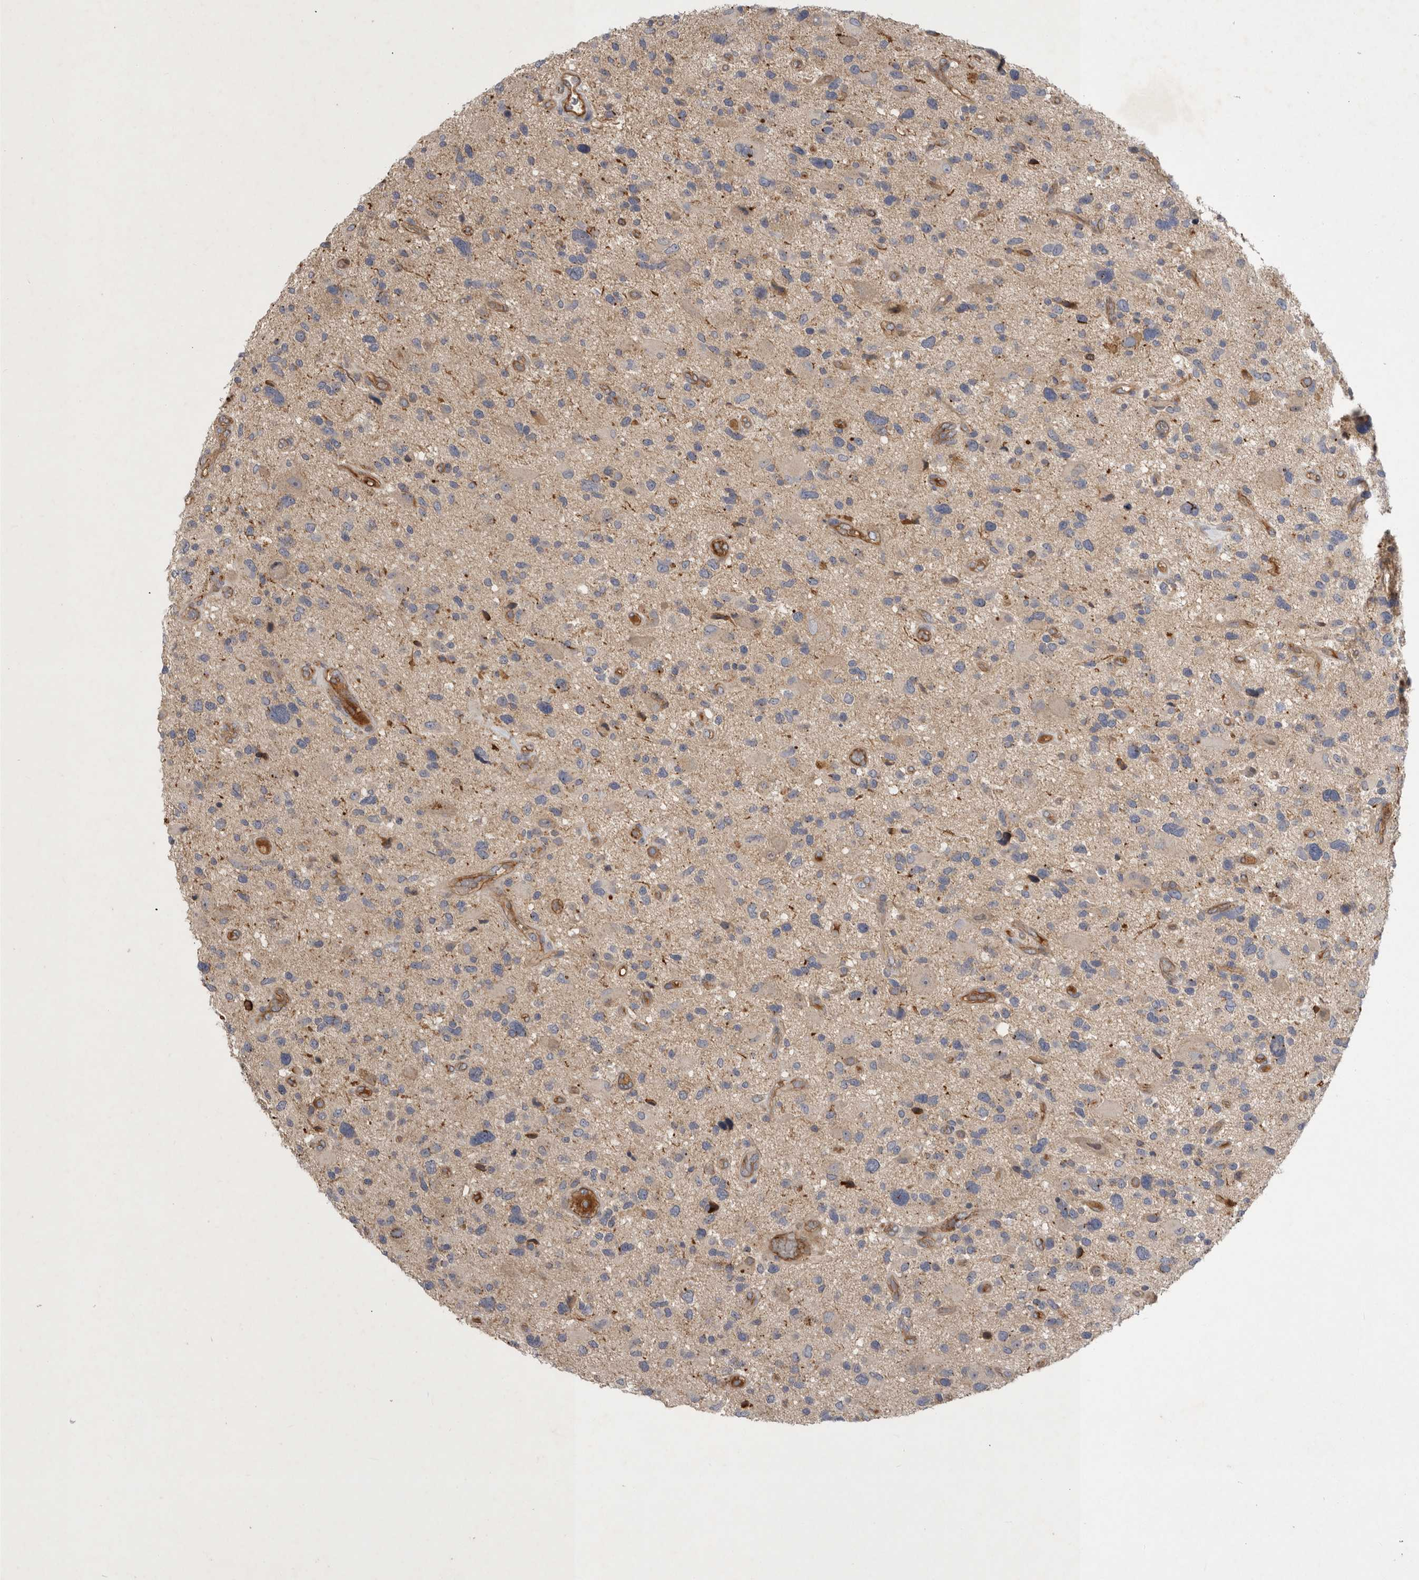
{"staining": {"intensity": "negative", "quantity": "none", "location": "none"}, "tissue": "glioma", "cell_type": "Tumor cells", "image_type": "cancer", "snomed": [{"axis": "morphology", "description": "Glioma, malignant, High grade"}, {"axis": "topography", "description": "Brain"}], "caption": "Human malignant glioma (high-grade) stained for a protein using immunohistochemistry demonstrates no positivity in tumor cells.", "gene": "MLPH", "patient": {"sex": "male", "age": 33}}